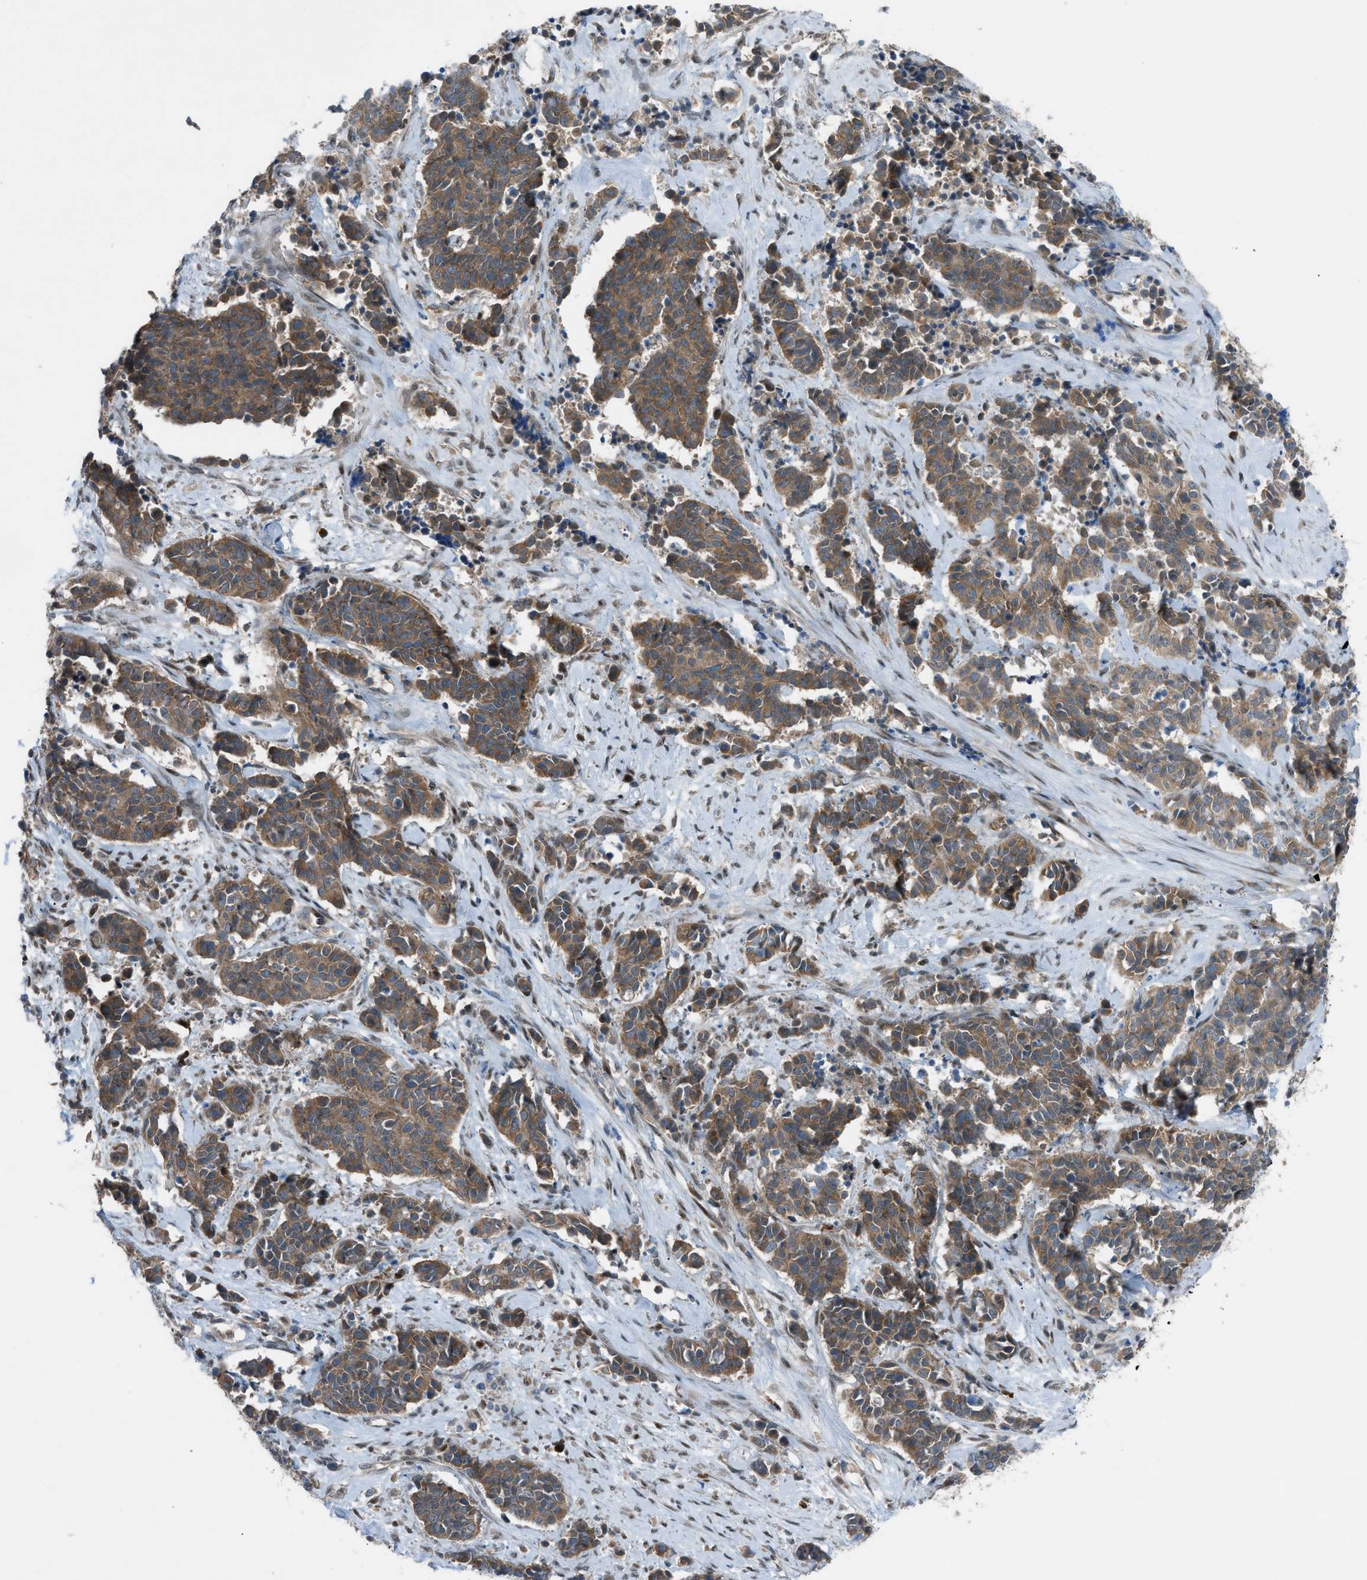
{"staining": {"intensity": "strong", "quantity": ">75%", "location": "cytoplasmic/membranous"}, "tissue": "cervical cancer", "cell_type": "Tumor cells", "image_type": "cancer", "snomed": [{"axis": "morphology", "description": "Squamous cell carcinoma, NOS"}, {"axis": "topography", "description": "Cervix"}], "caption": "A high amount of strong cytoplasmic/membranous positivity is seen in about >75% of tumor cells in squamous cell carcinoma (cervical) tissue.", "gene": "DYRK1A", "patient": {"sex": "female", "age": 35}}